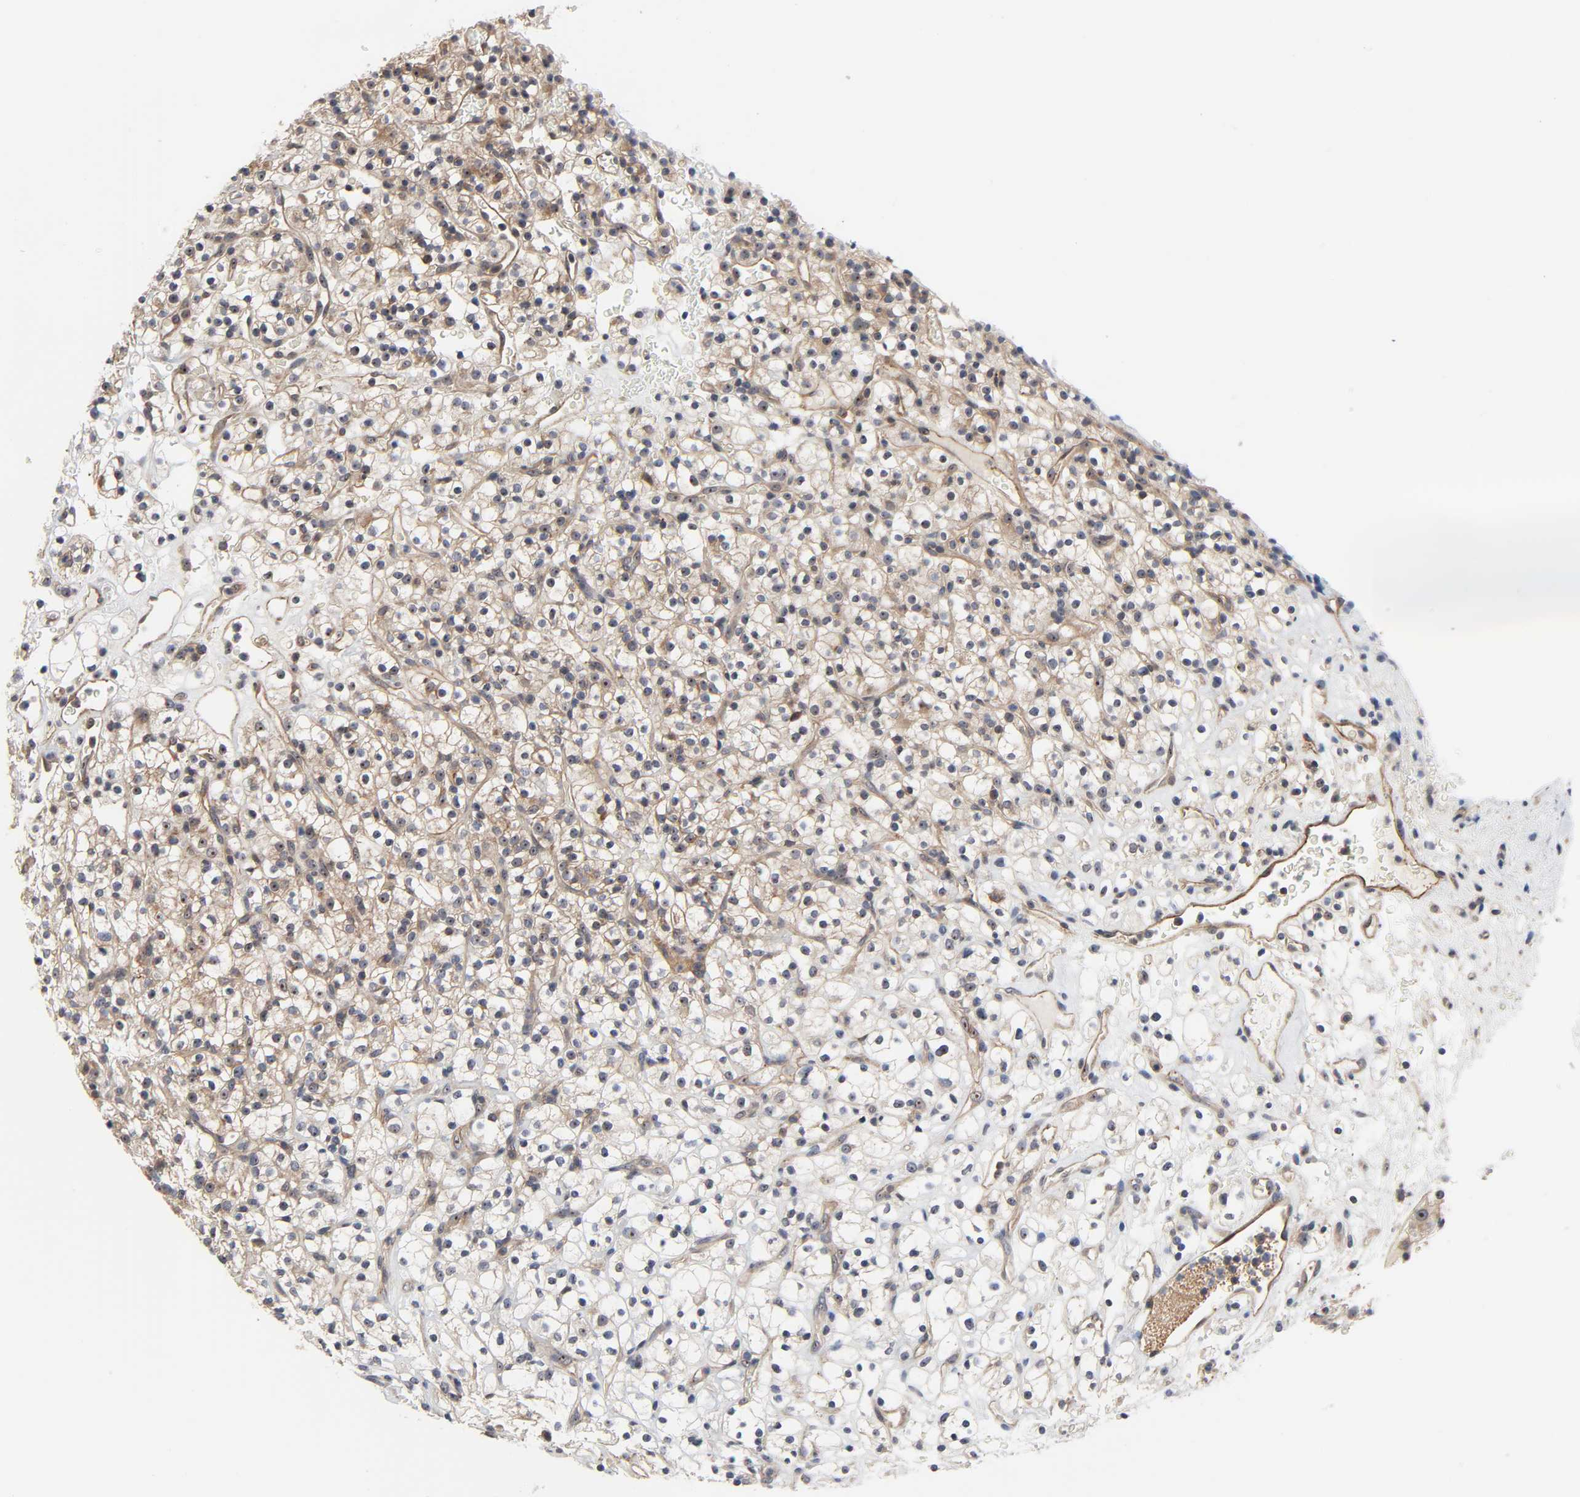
{"staining": {"intensity": "weak", "quantity": "25%-75%", "location": "cytoplasmic/membranous,nuclear"}, "tissue": "renal cancer", "cell_type": "Tumor cells", "image_type": "cancer", "snomed": [{"axis": "morphology", "description": "Normal tissue, NOS"}, {"axis": "morphology", "description": "Adenocarcinoma, NOS"}, {"axis": "topography", "description": "Kidney"}], "caption": "Weak cytoplasmic/membranous and nuclear protein expression is present in approximately 25%-75% of tumor cells in renal adenocarcinoma.", "gene": "DDX10", "patient": {"sex": "female", "age": 72}}